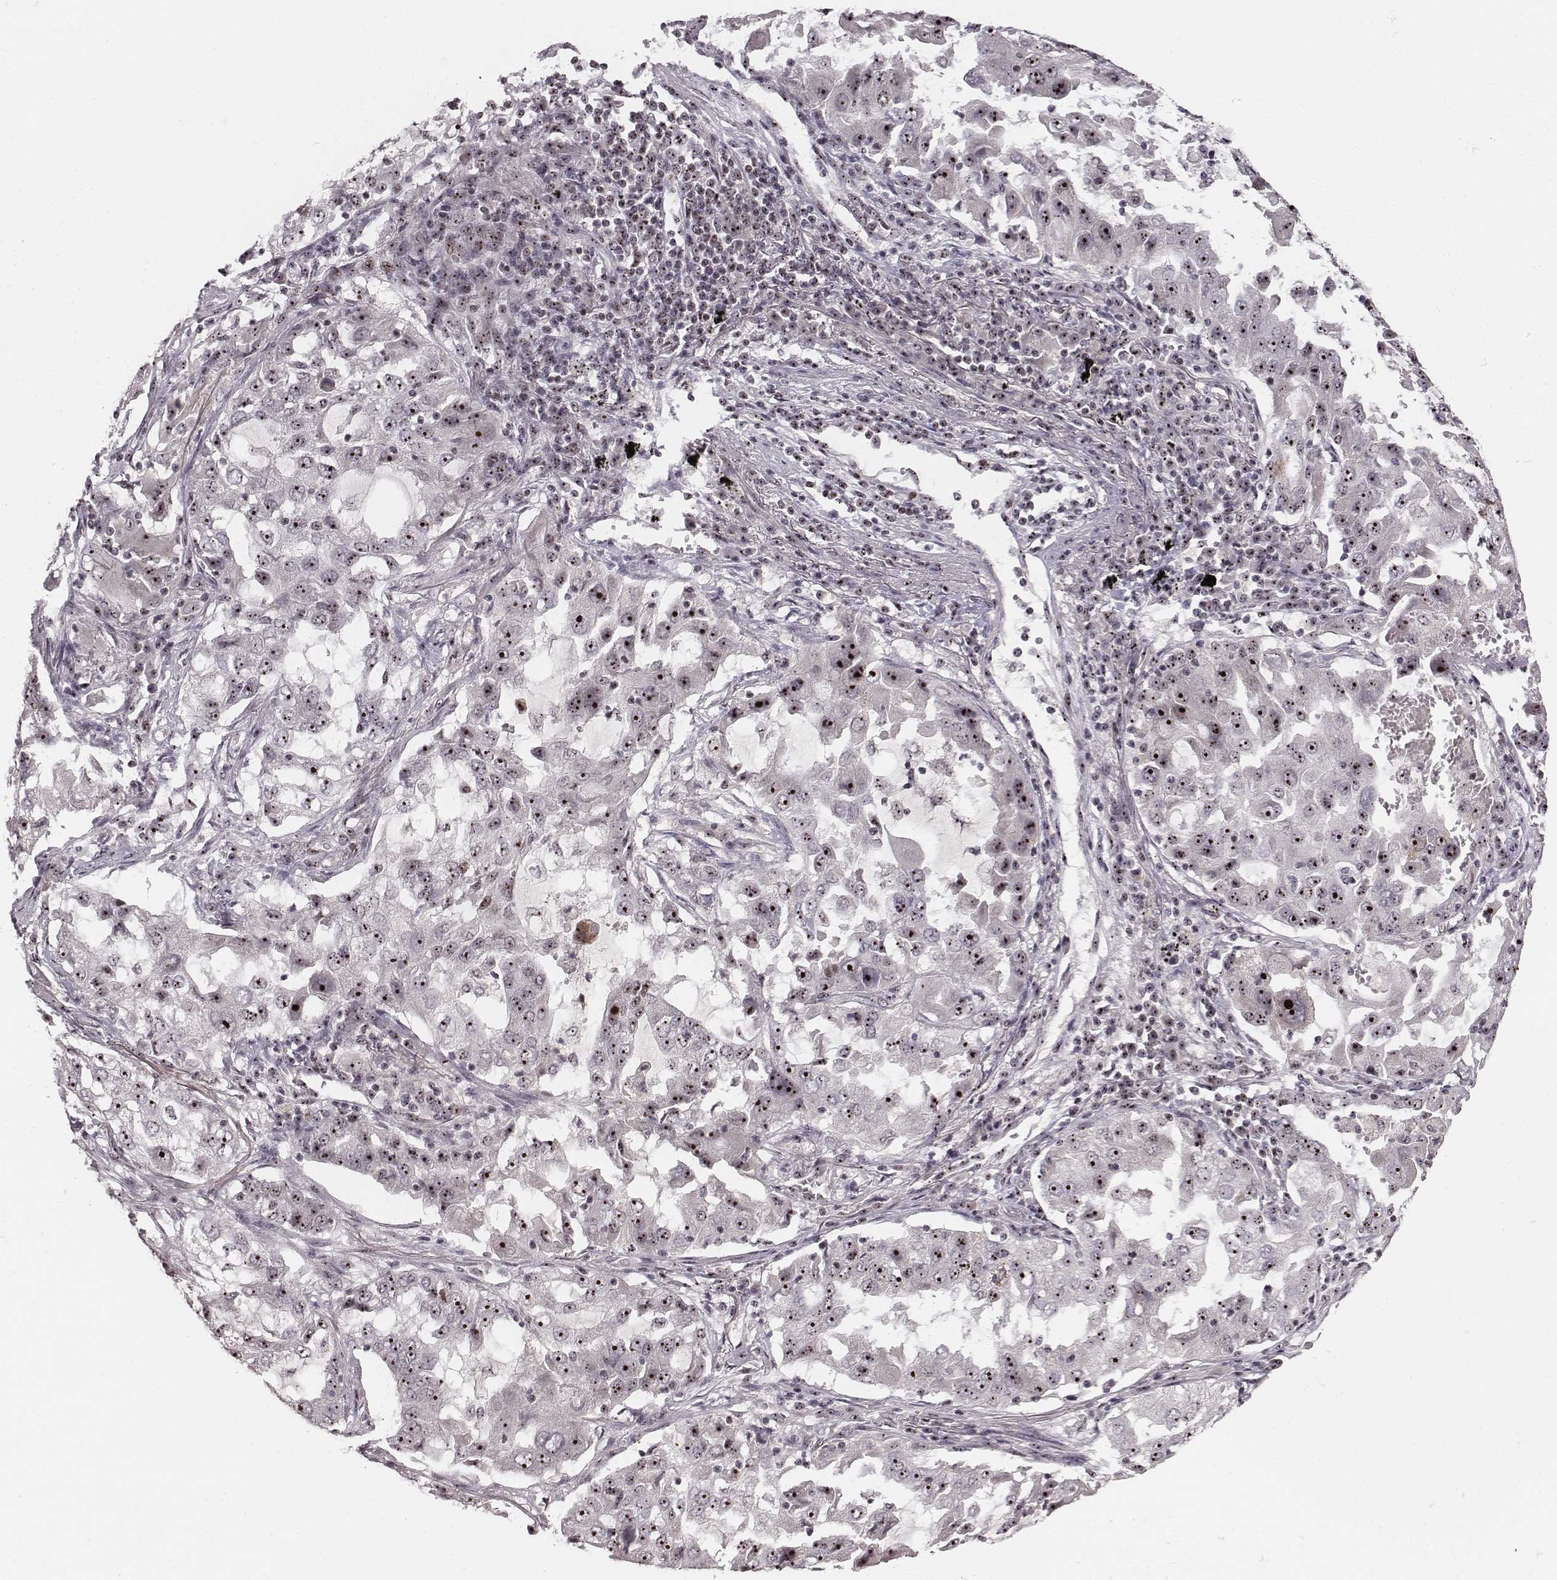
{"staining": {"intensity": "moderate", "quantity": ">75%", "location": "nuclear"}, "tissue": "lung cancer", "cell_type": "Tumor cells", "image_type": "cancer", "snomed": [{"axis": "morphology", "description": "Adenocarcinoma, NOS"}, {"axis": "topography", "description": "Lung"}], "caption": "This is an image of immunohistochemistry staining of adenocarcinoma (lung), which shows moderate staining in the nuclear of tumor cells.", "gene": "NOP56", "patient": {"sex": "female", "age": 61}}